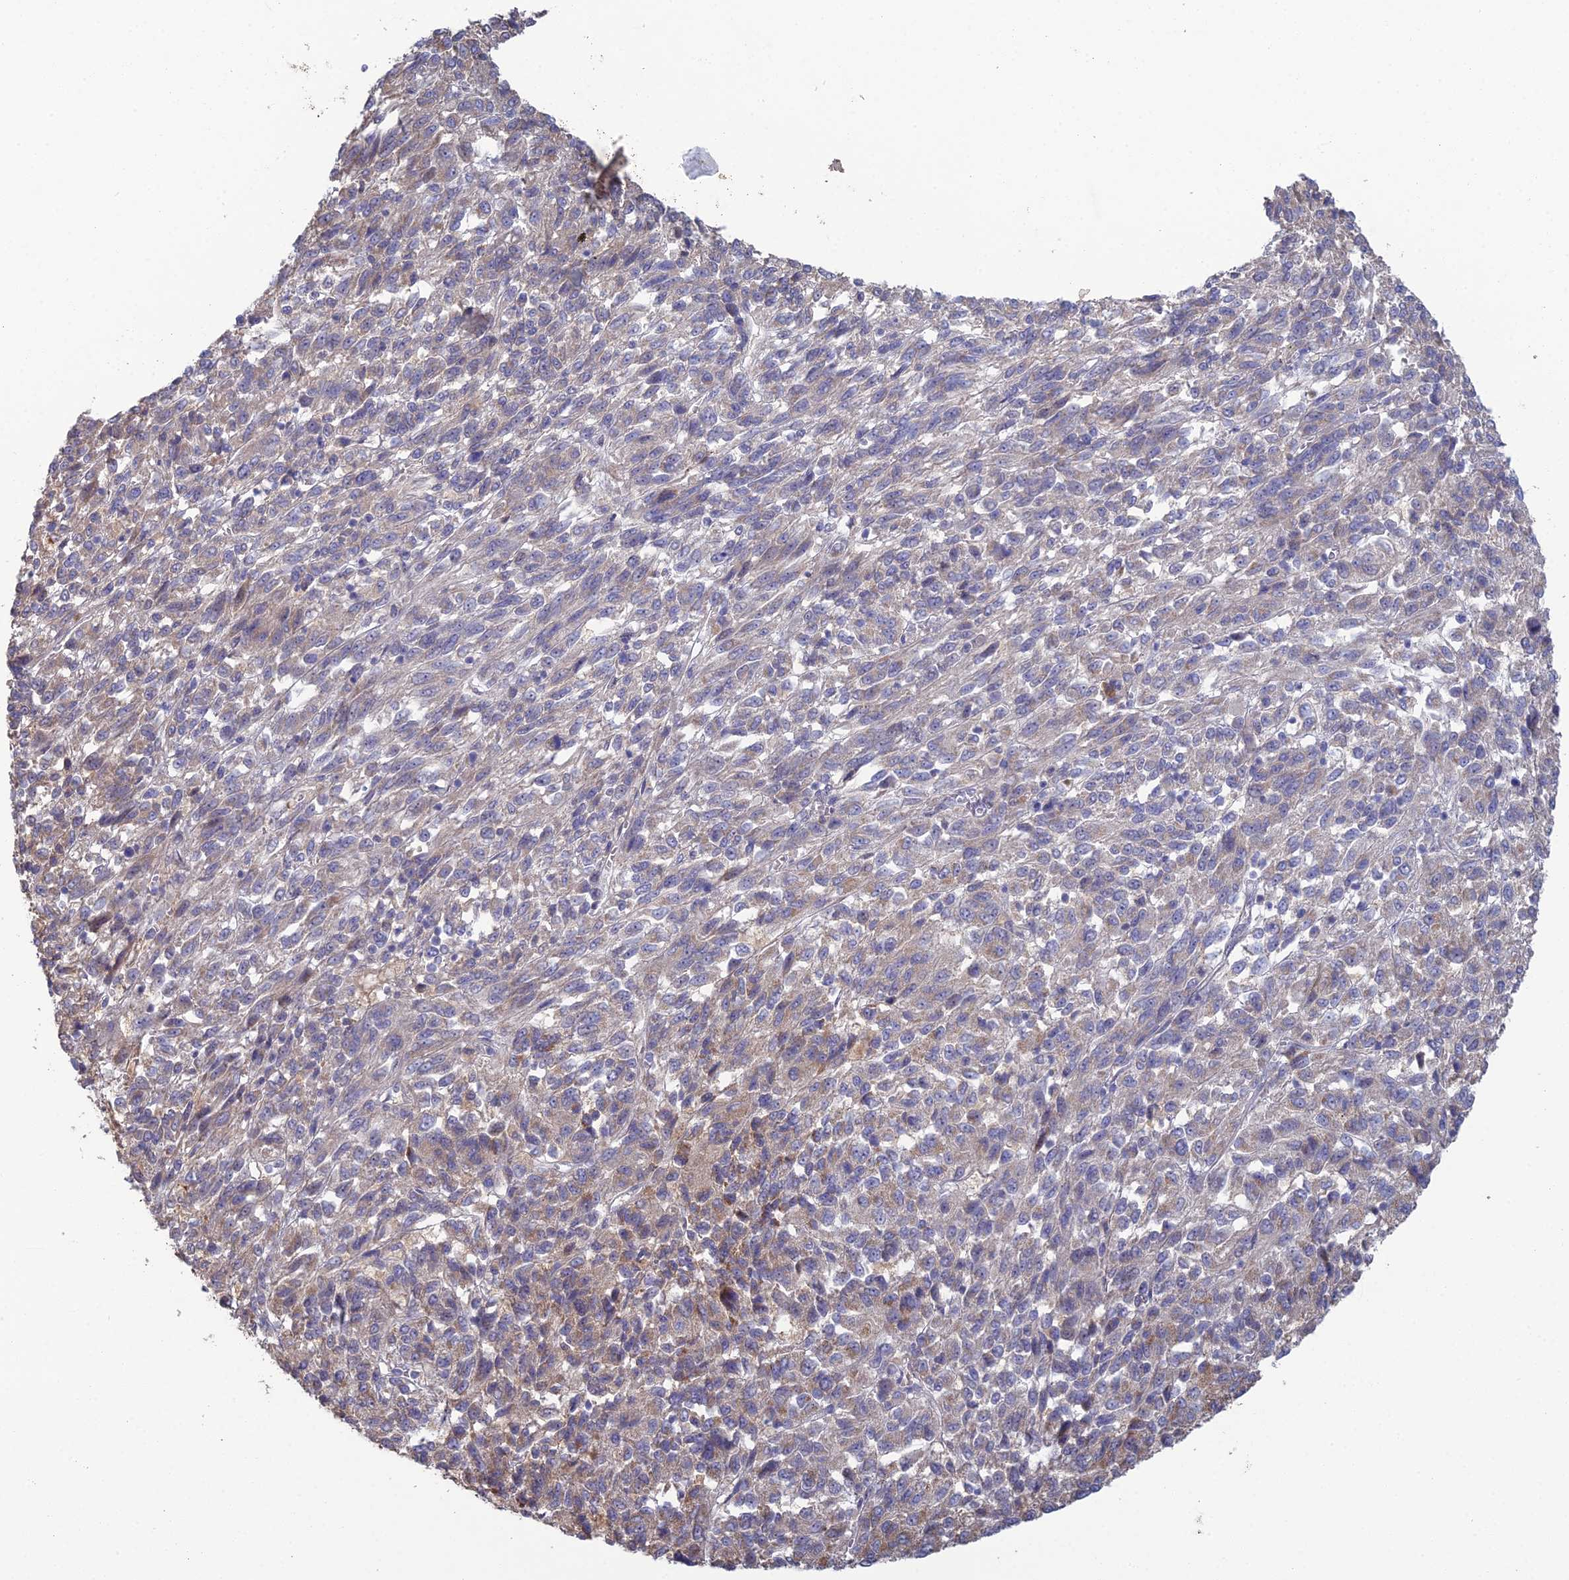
{"staining": {"intensity": "weak", "quantity": "<25%", "location": "cytoplasmic/membranous"}, "tissue": "melanoma", "cell_type": "Tumor cells", "image_type": "cancer", "snomed": [{"axis": "morphology", "description": "Malignant melanoma, Metastatic site"}, {"axis": "topography", "description": "Lung"}], "caption": "There is no significant positivity in tumor cells of malignant melanoma (metastatic site).", "gene": "ARL16", "patient": {"sex": "male", "age": 64}}